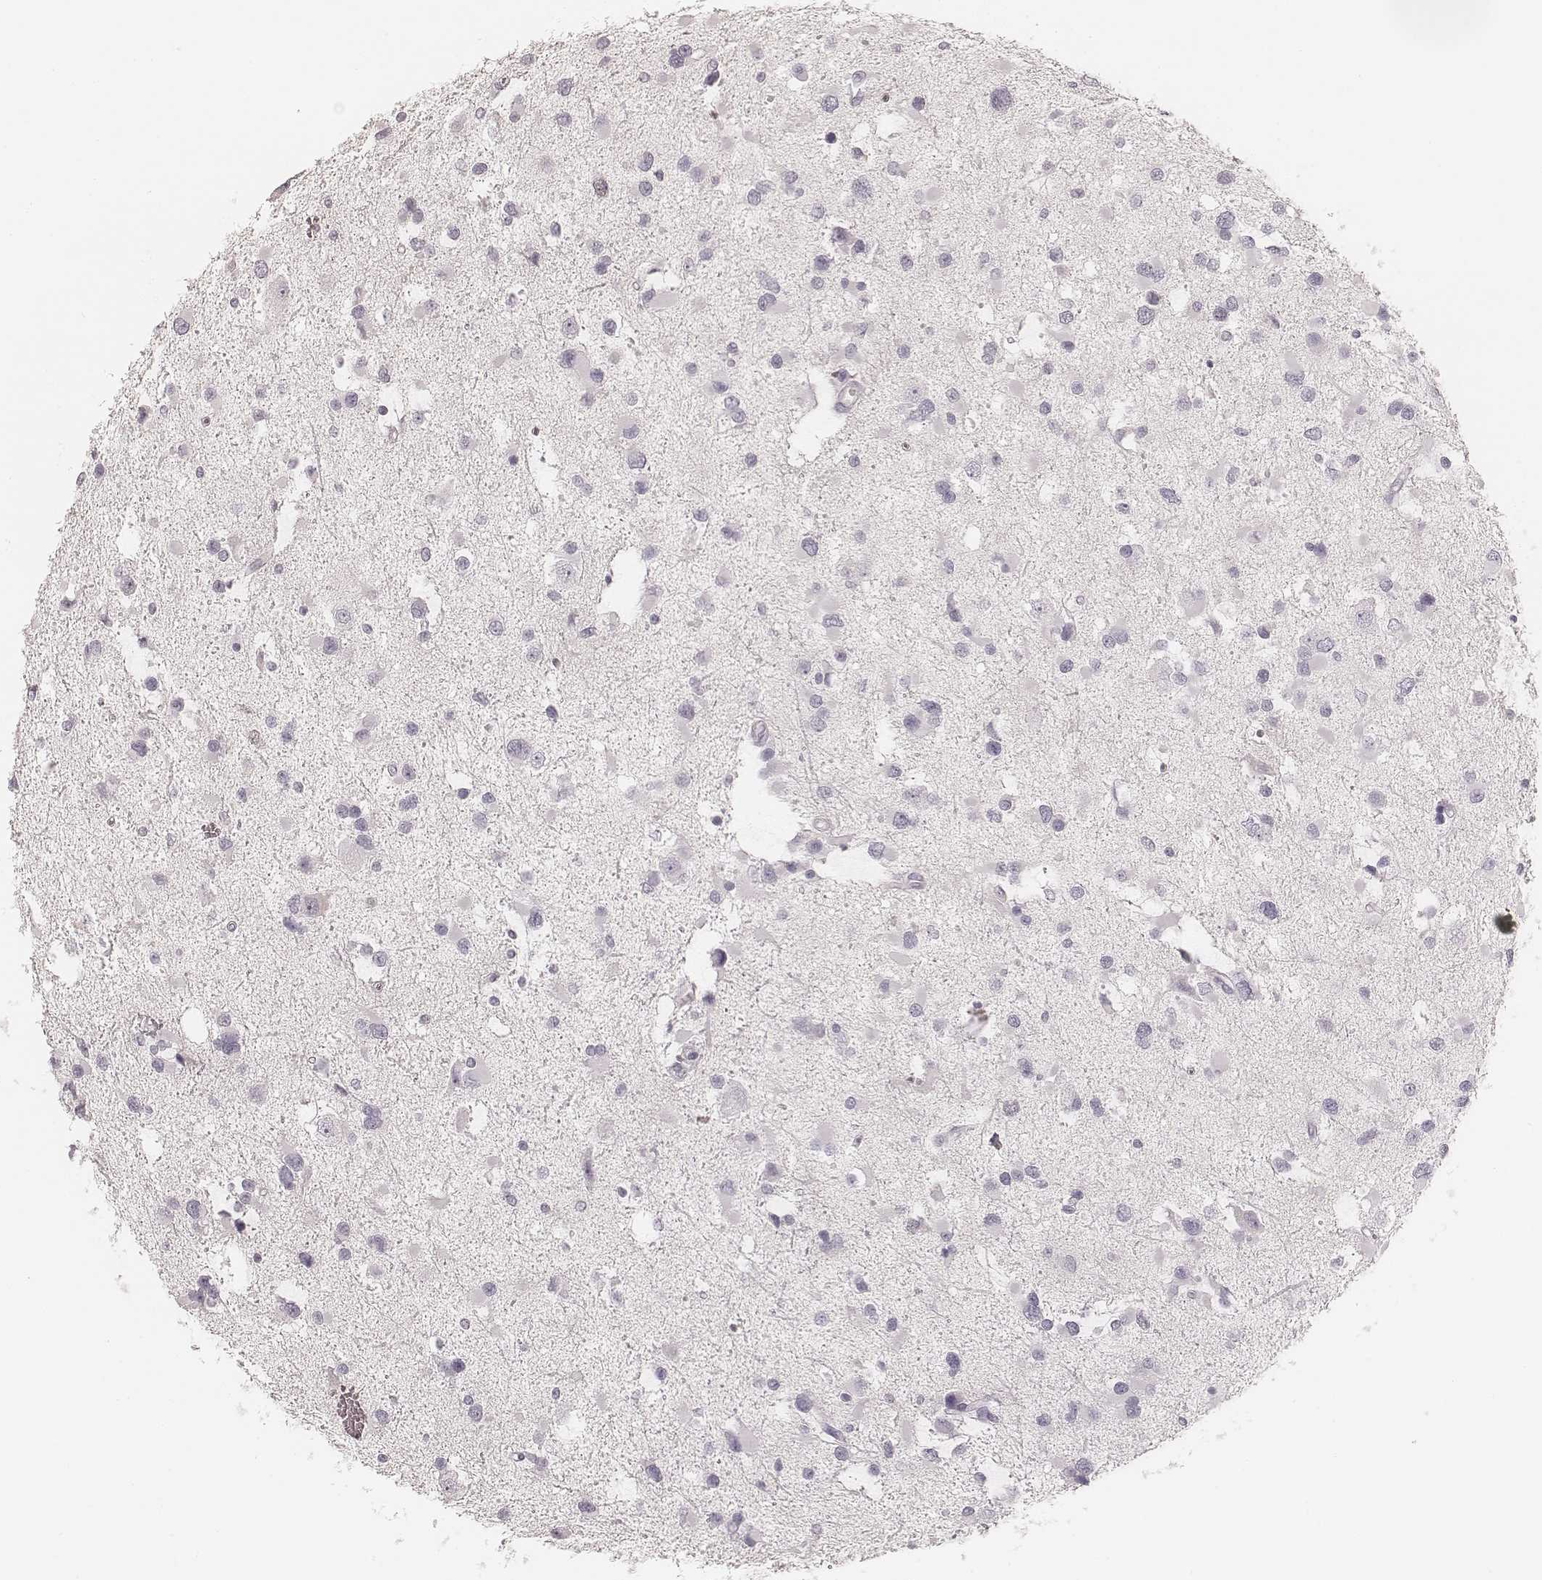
{"staining": {"intensity": "negative", "quantity": "none", "location": "none"}, "tissue": "glioma", "cell_type": "Tumor cells", "image_type": "cancer", "snomed": [{"axis": "morphology", "description": "Glioma, malignant, Low grade"}, {"axis": "topography", "description": "Brain"}], "caption": "IHC photomicrograph of malignant glioma (low-grade) stained for a protein (brown), which exhibits no staining in tumor cells. The staining was performed using DAB to visualize the protein expression in brown, while the nuclei were stained in blue with hematoxylin (Magnification: 20x).", "gene": "TEX37", "patient": {"sex": "female", "age": 32}}